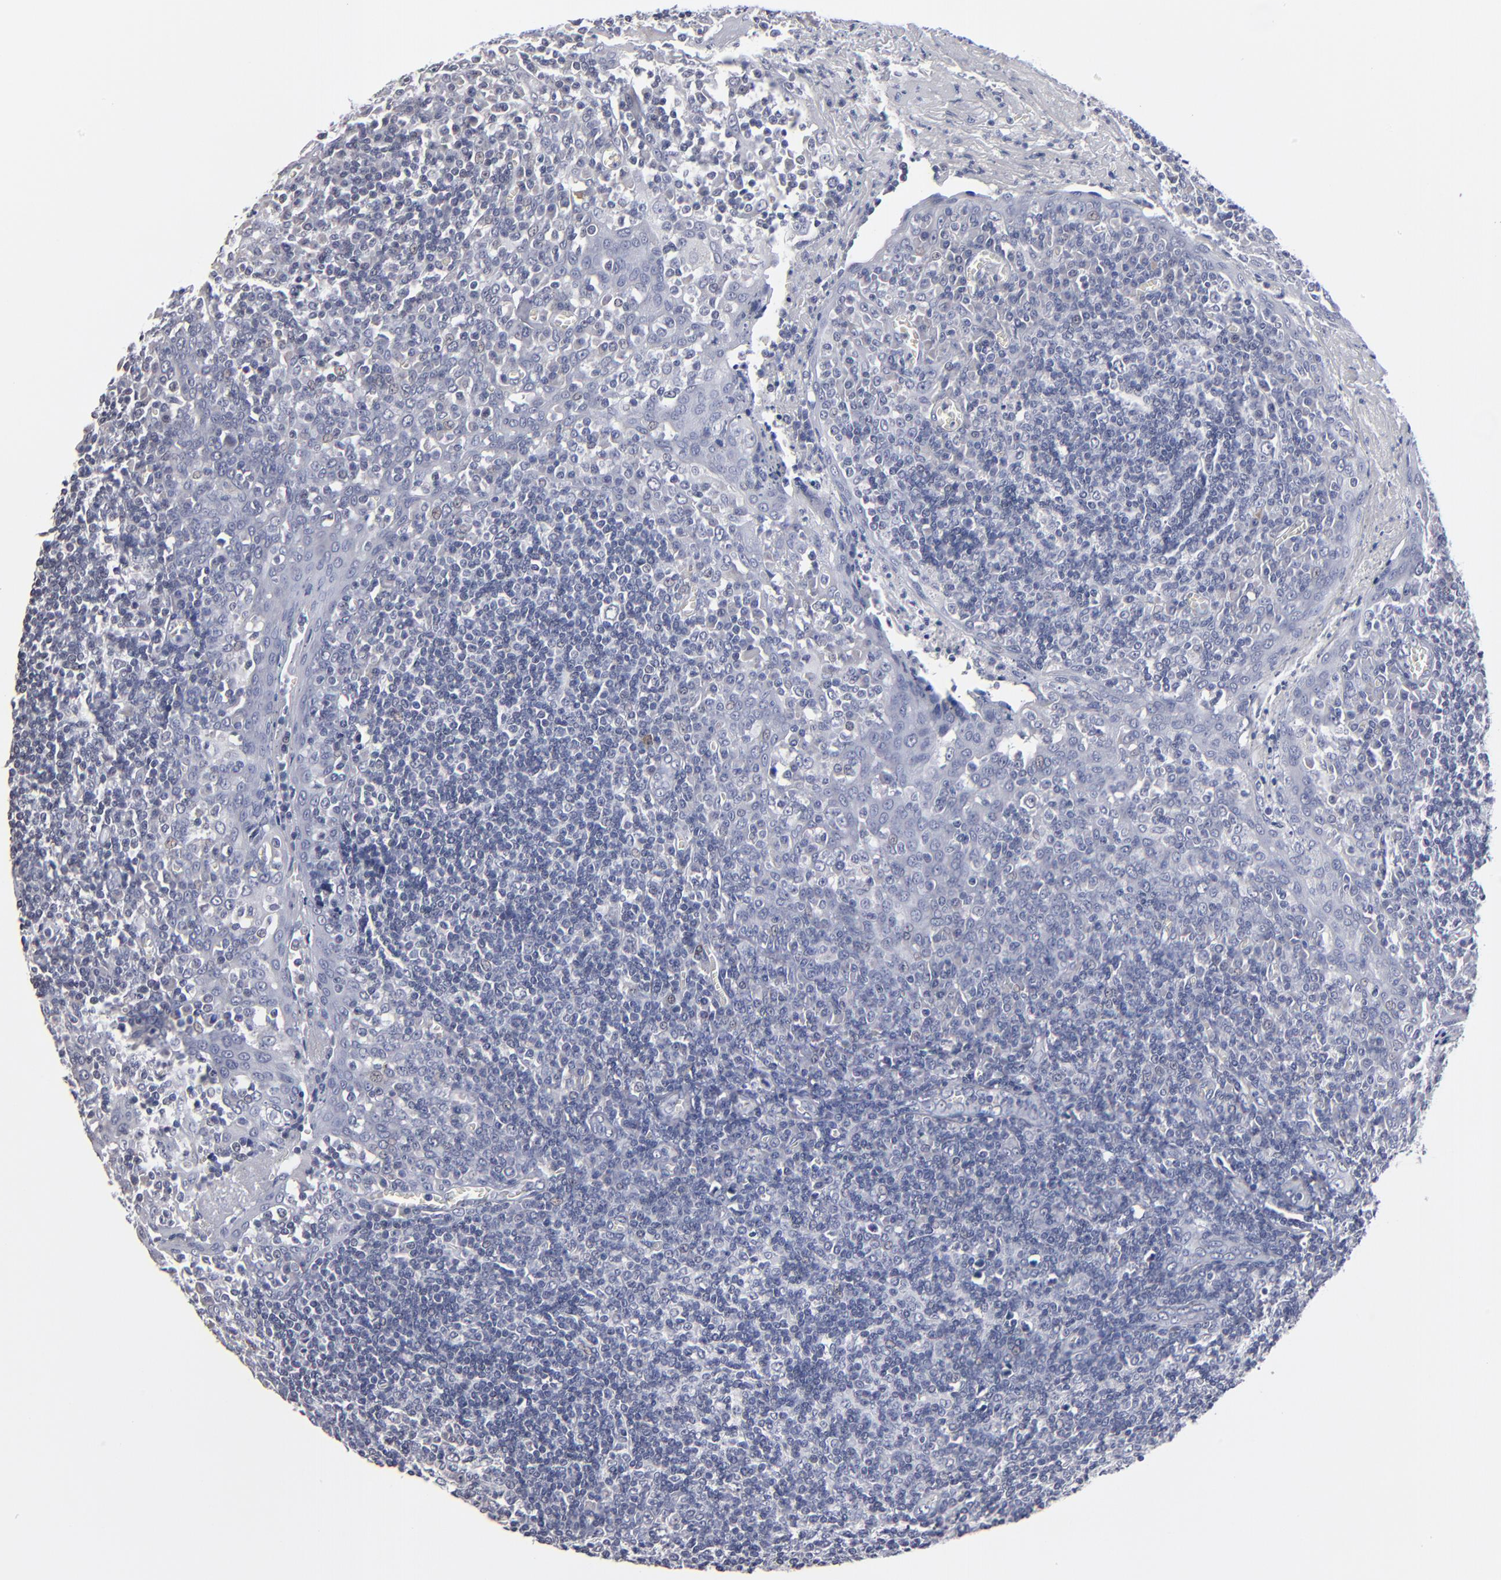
{"staining": {"intensity": "negative", "quantity": "none", "location": "none"}, "tissue": "tonsil", "cell_type": "Germinal center cells", "image_type": "normal", "snomed": [{"axis": "morphology", "description": "Normal tissue, NOS"}, {"axis": "topography", "description": "Tonsil"}], "caption": "IHC histopathology image of normal human tonsil stained for a protein (brown), which demonstrates no positivity in germinal center cells.", "gene": "RPH3A", "patient": {"sex": "female", "age": 41}}